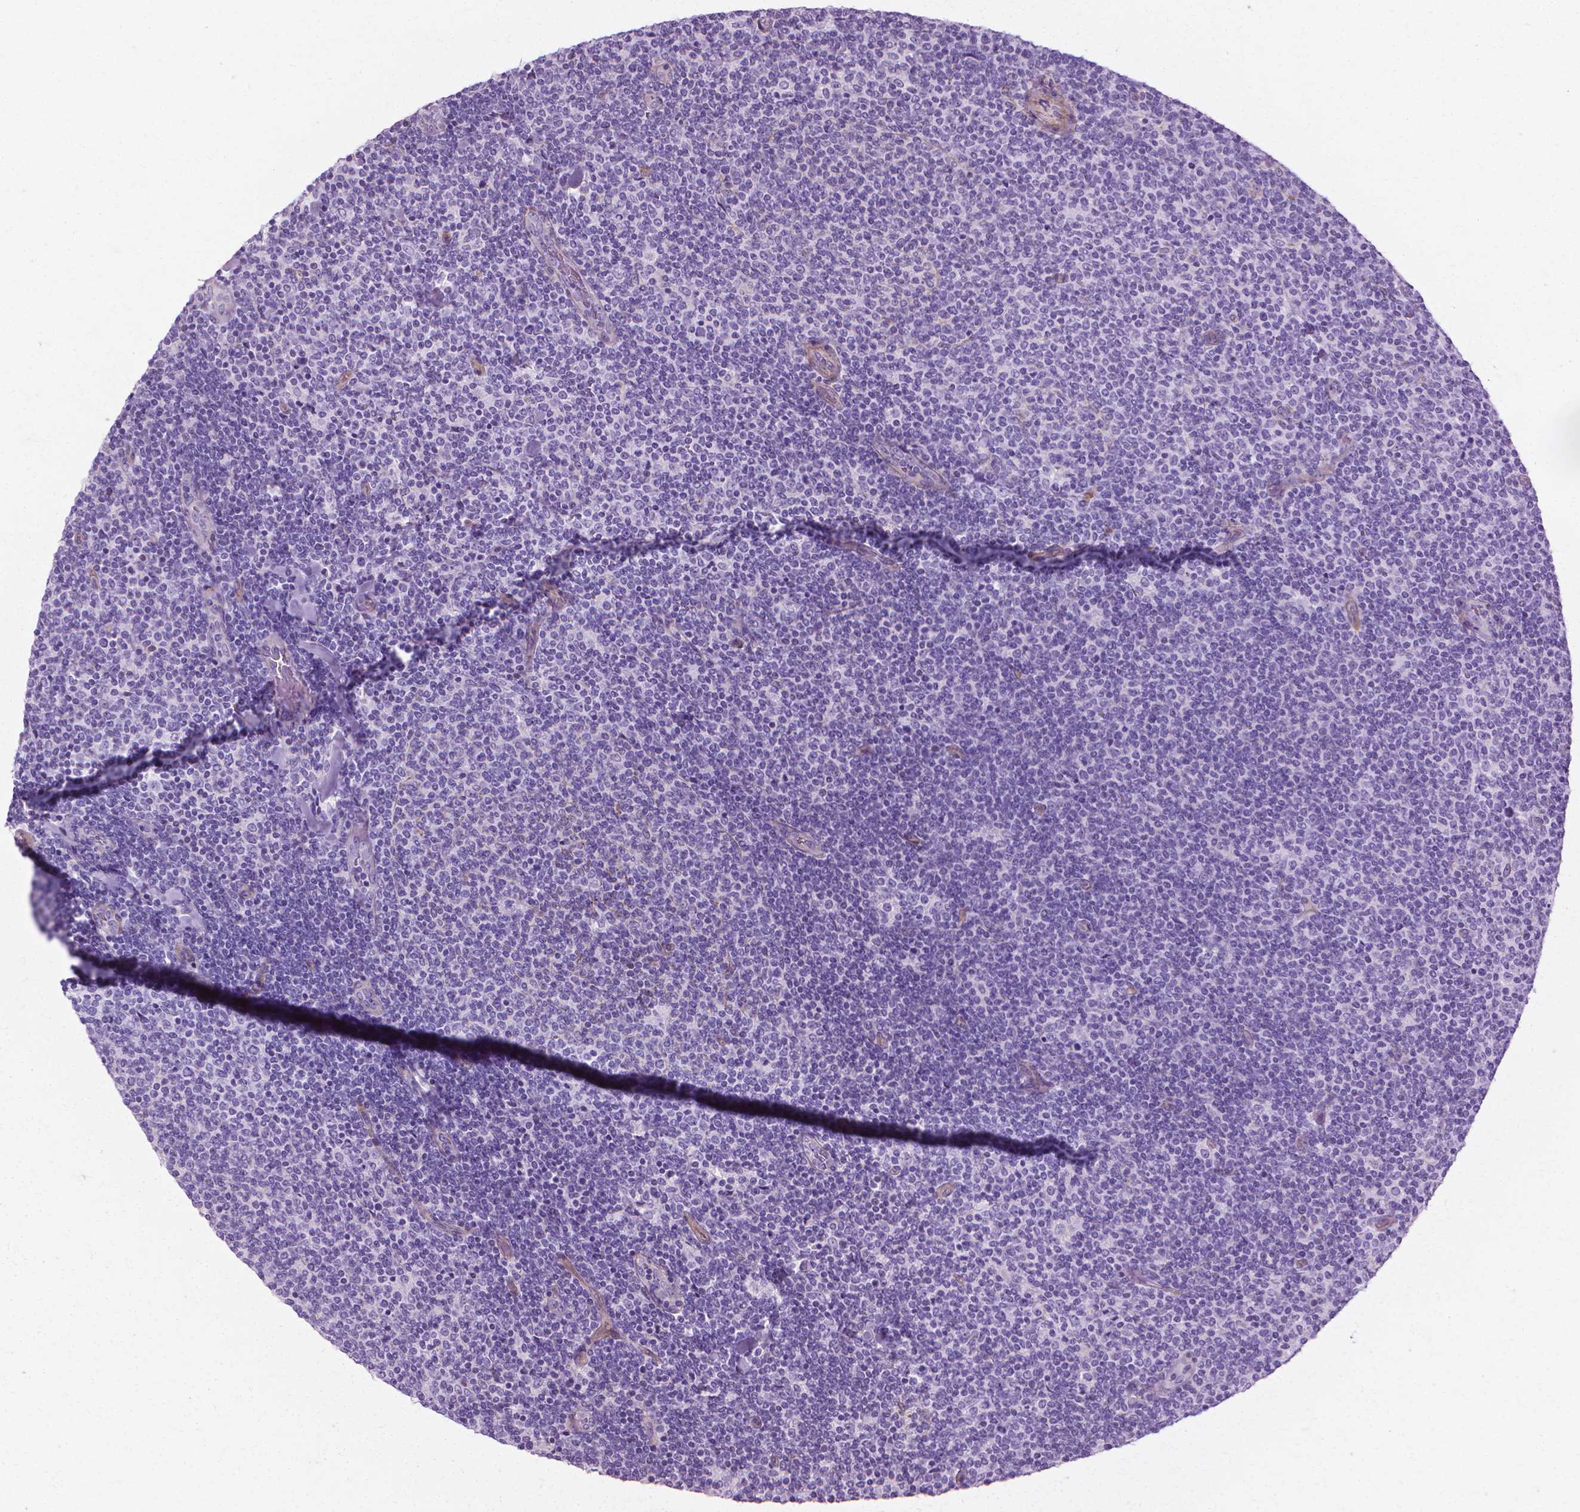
{"staining": {"intensity": "negative", "quantity": "none", "location": "none"}, "tissue": "lymphoma", "cell_type": "Tumor cells", "image_type": "cancer", "snomed": [{"axis": "morphology", "description": "Malignant lymphoma, non-Hodgkin's type, Low grade"}, {"axis": "topography", "description": "Lymph node"}], "caption": "Immunohistochemistry histopathology image of neoplastic tissue: human lymphoma stained with DAB displays no significant protein positivity in tumor cells.", "gene": "CFAP157", "patient": {"sex": "male", "age": 52}}